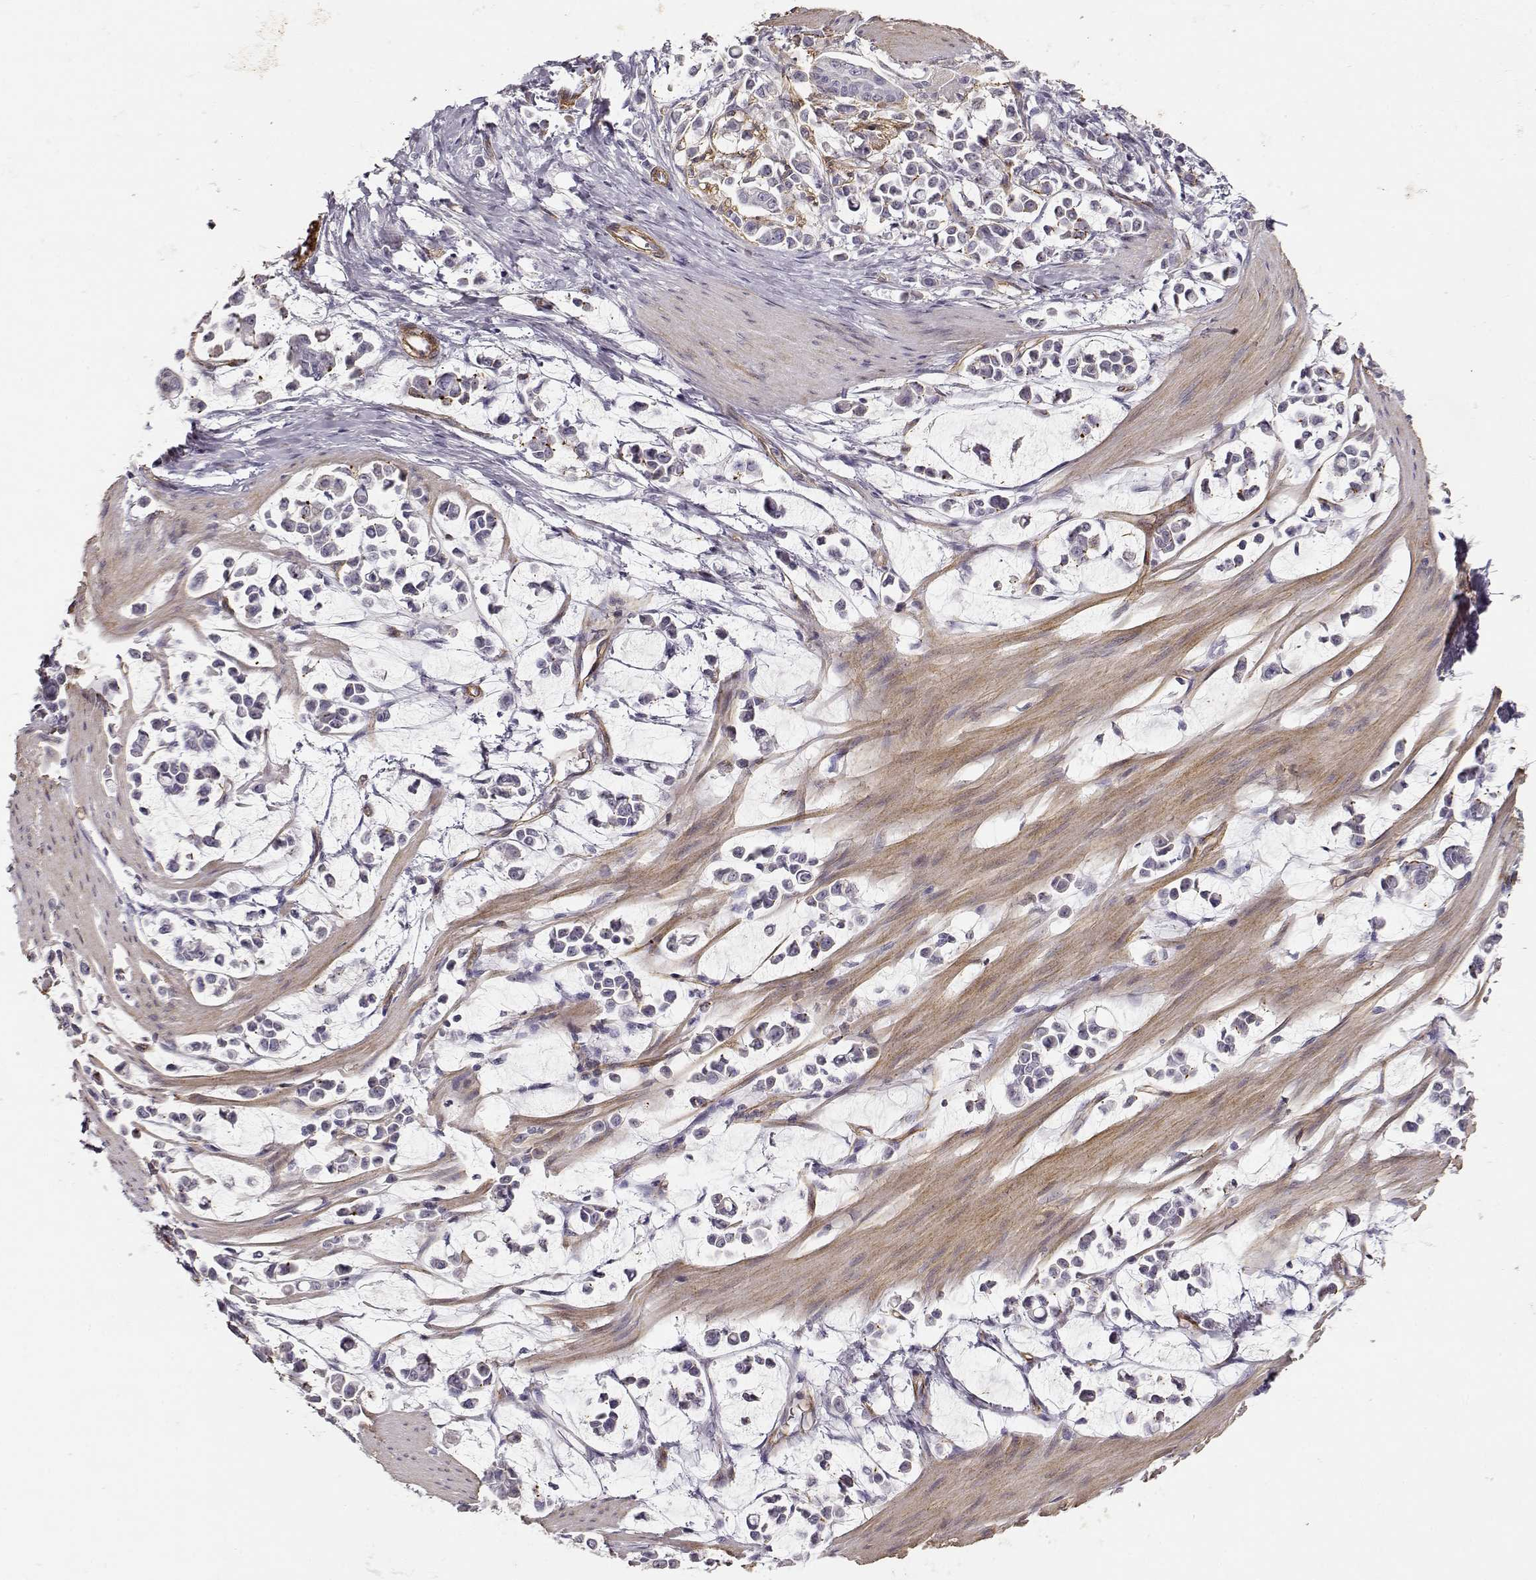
{"staining": {"intensity": "negative", "quantity": "none", "location": "none"}, "tissue": "stomach cancer", "cell_type": "Tumor cells", "image_type": "cancer", "snomed": [{"axis": "morphology", "description": "Adenocarcinoma, NOS"}, {"axis": "topography", "description": "Stomach"}], "caption": "Immunohistochemistry (IHC) micrograph of neoplastic tissue: human stomach adenocarcinoma stained with DAB (3,3'-diaminobenzidine) reveals no significant protein positivity in tumor cells.", "gene": "LAMC1", "patient": {"sex": "male", "age": 82}}